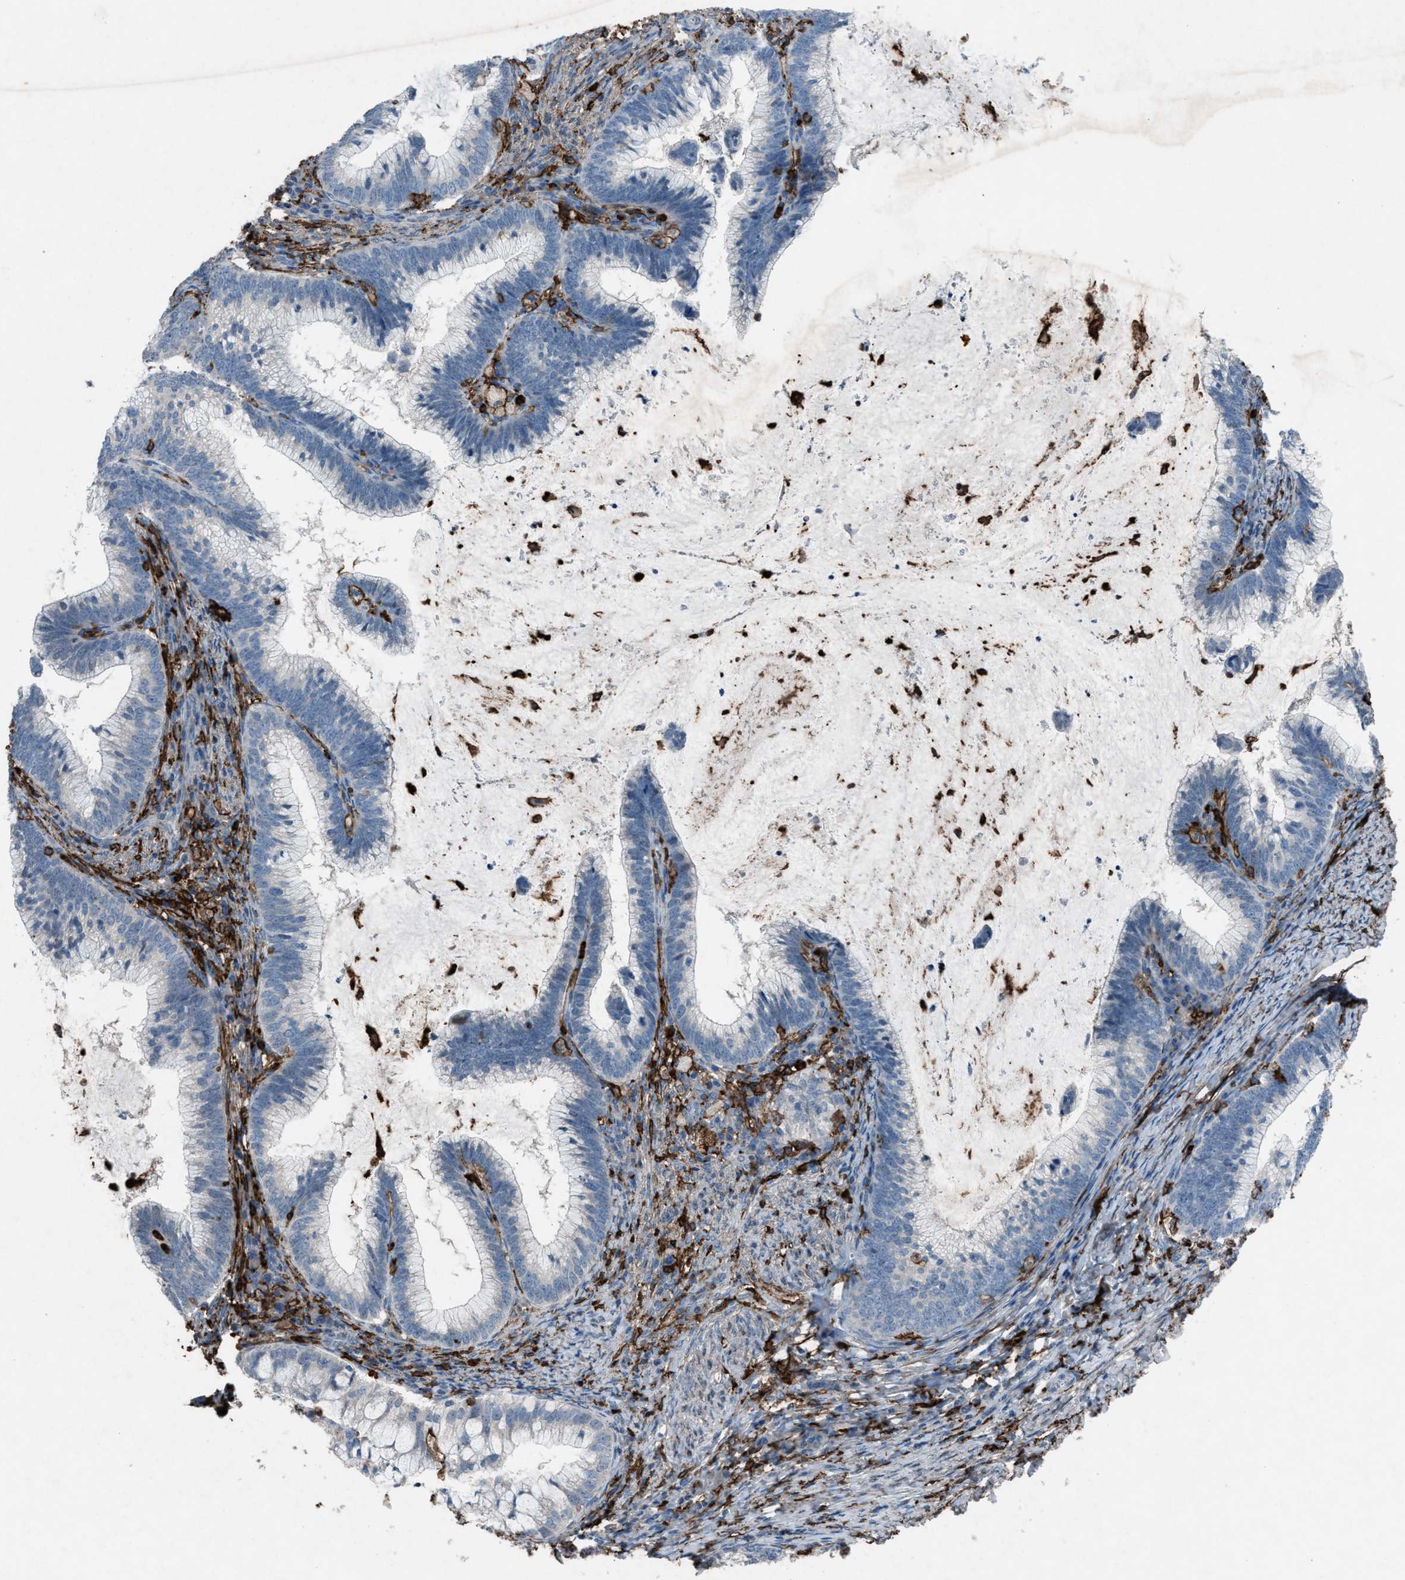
{"staining": {"intensity": "negative", "quantity": "none", "location": "none"}, "tissue": "cervical cancer", "cell_type": "Tumor cells", "image_type": "cancer", "snomed": [{"axis": "morphology", "description": "Adenocarcinoma, NOS"}, {"axis": "topography", "description": "Cervix"}], "caption": "Immunohistochemistry (IHC) photomicrograph of neoplastic tissue: adenocarcinoma (cervical) stained with DAB exhibits no significant protein positivity in tumor cells. (Stains: DAB IHC with hematoxylin counter stain, Microscopy: brightfield microscopy at high magnification).", "gene": "FCER1G", "patient": {"sex": "female", "age": 36}}